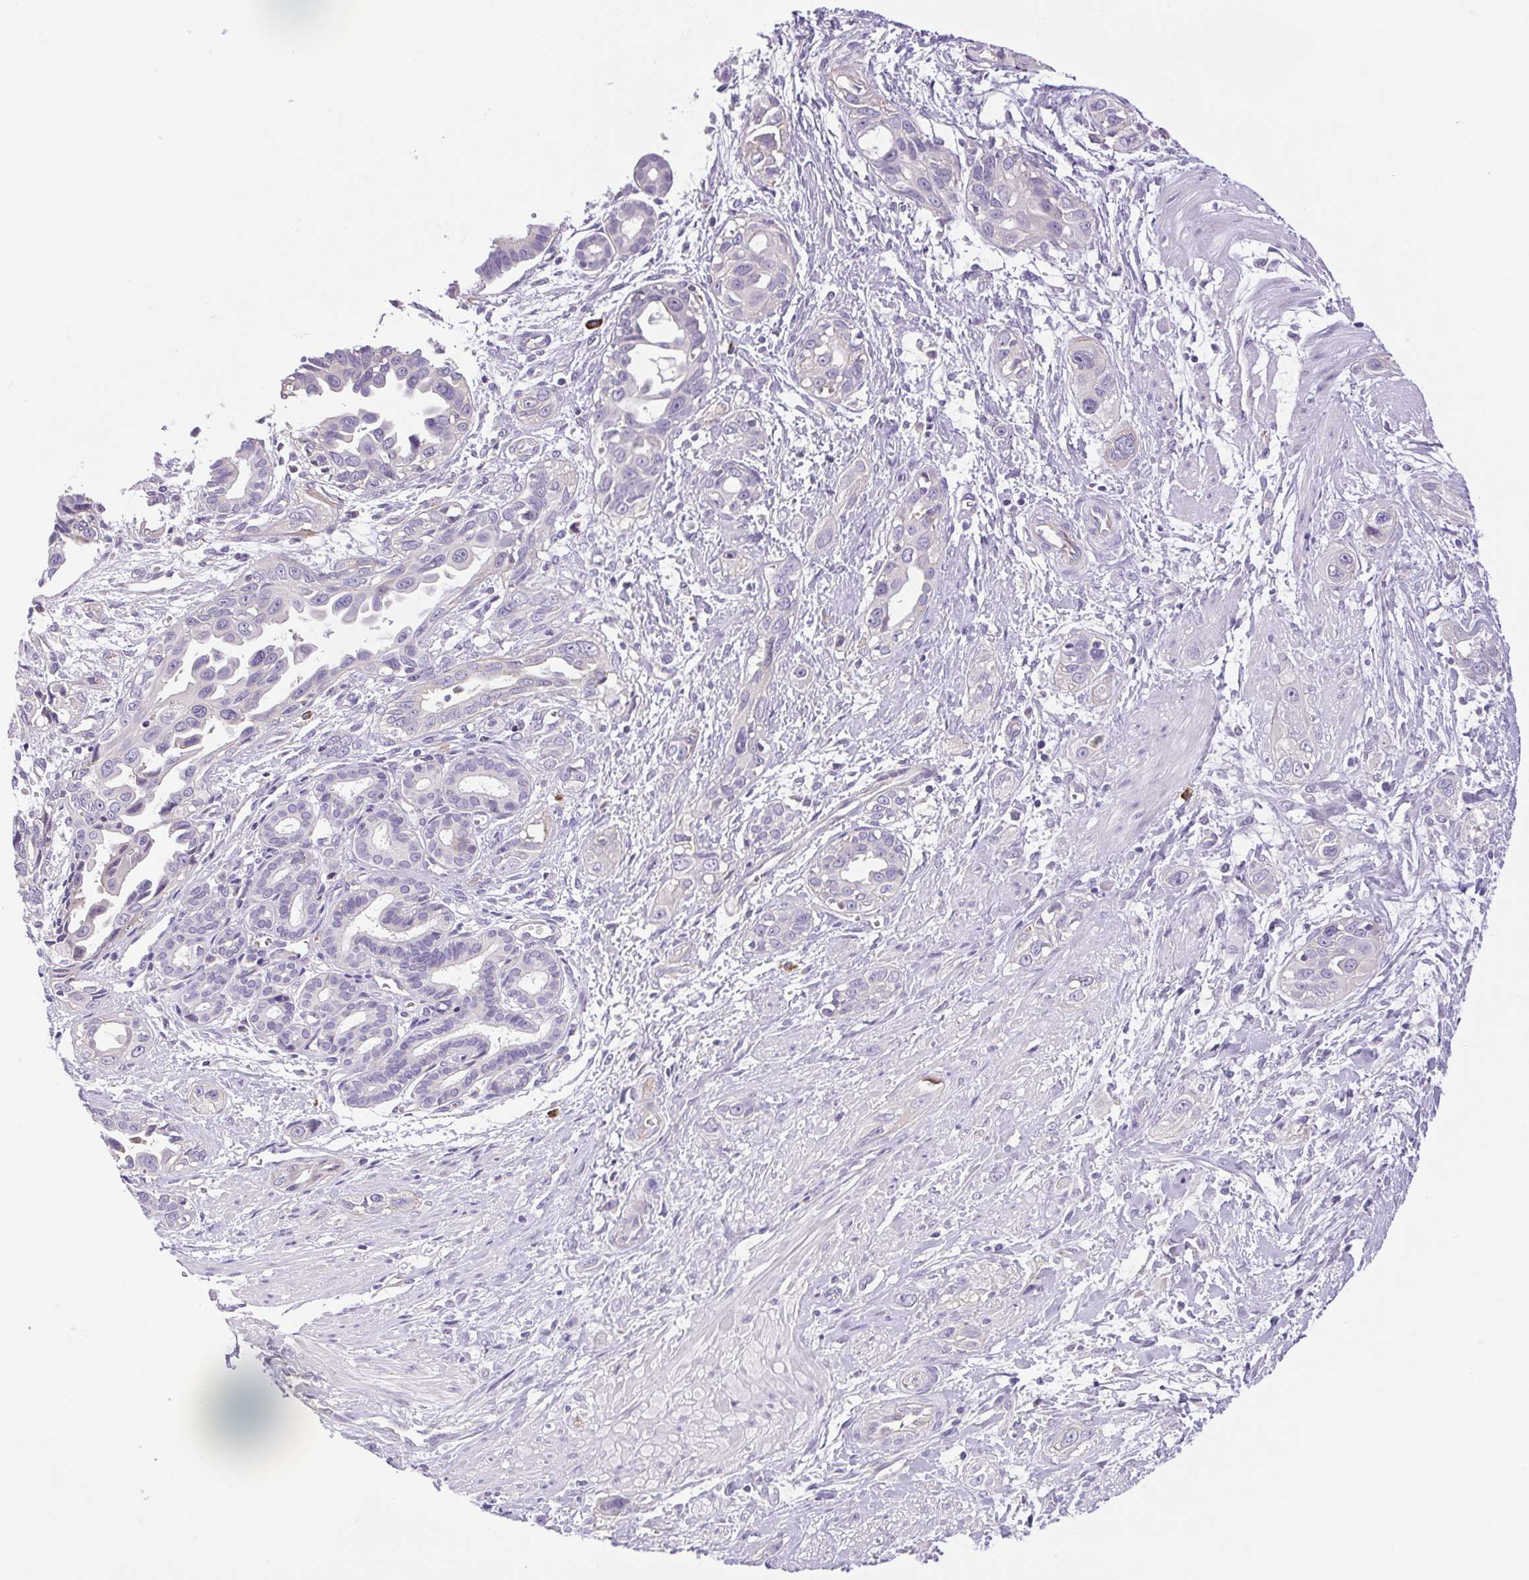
{"staining": {"intensity": "negative", "quantity": "none", "location": "none"}, "tissue": "pancreatic cancer", "cell_type": "Tumor cells", "image_type": "cancer", "snomed": [{"axis": "morphology", "description": "Adenocarcinoma, NOS"}, {"axis": "topography", "description": "Pancreas"}], "caption": "Immunohistochemistry photomicrograph of neoplastic tissue: pancreatic cancer (adenocarcinoma) stained with DAB (3,3'-diaminobenzidine) demonstrates no significant protein staining in tumor cells.", "gene": "FAM177B", "patient": {"sex": "female", "age": 55}}